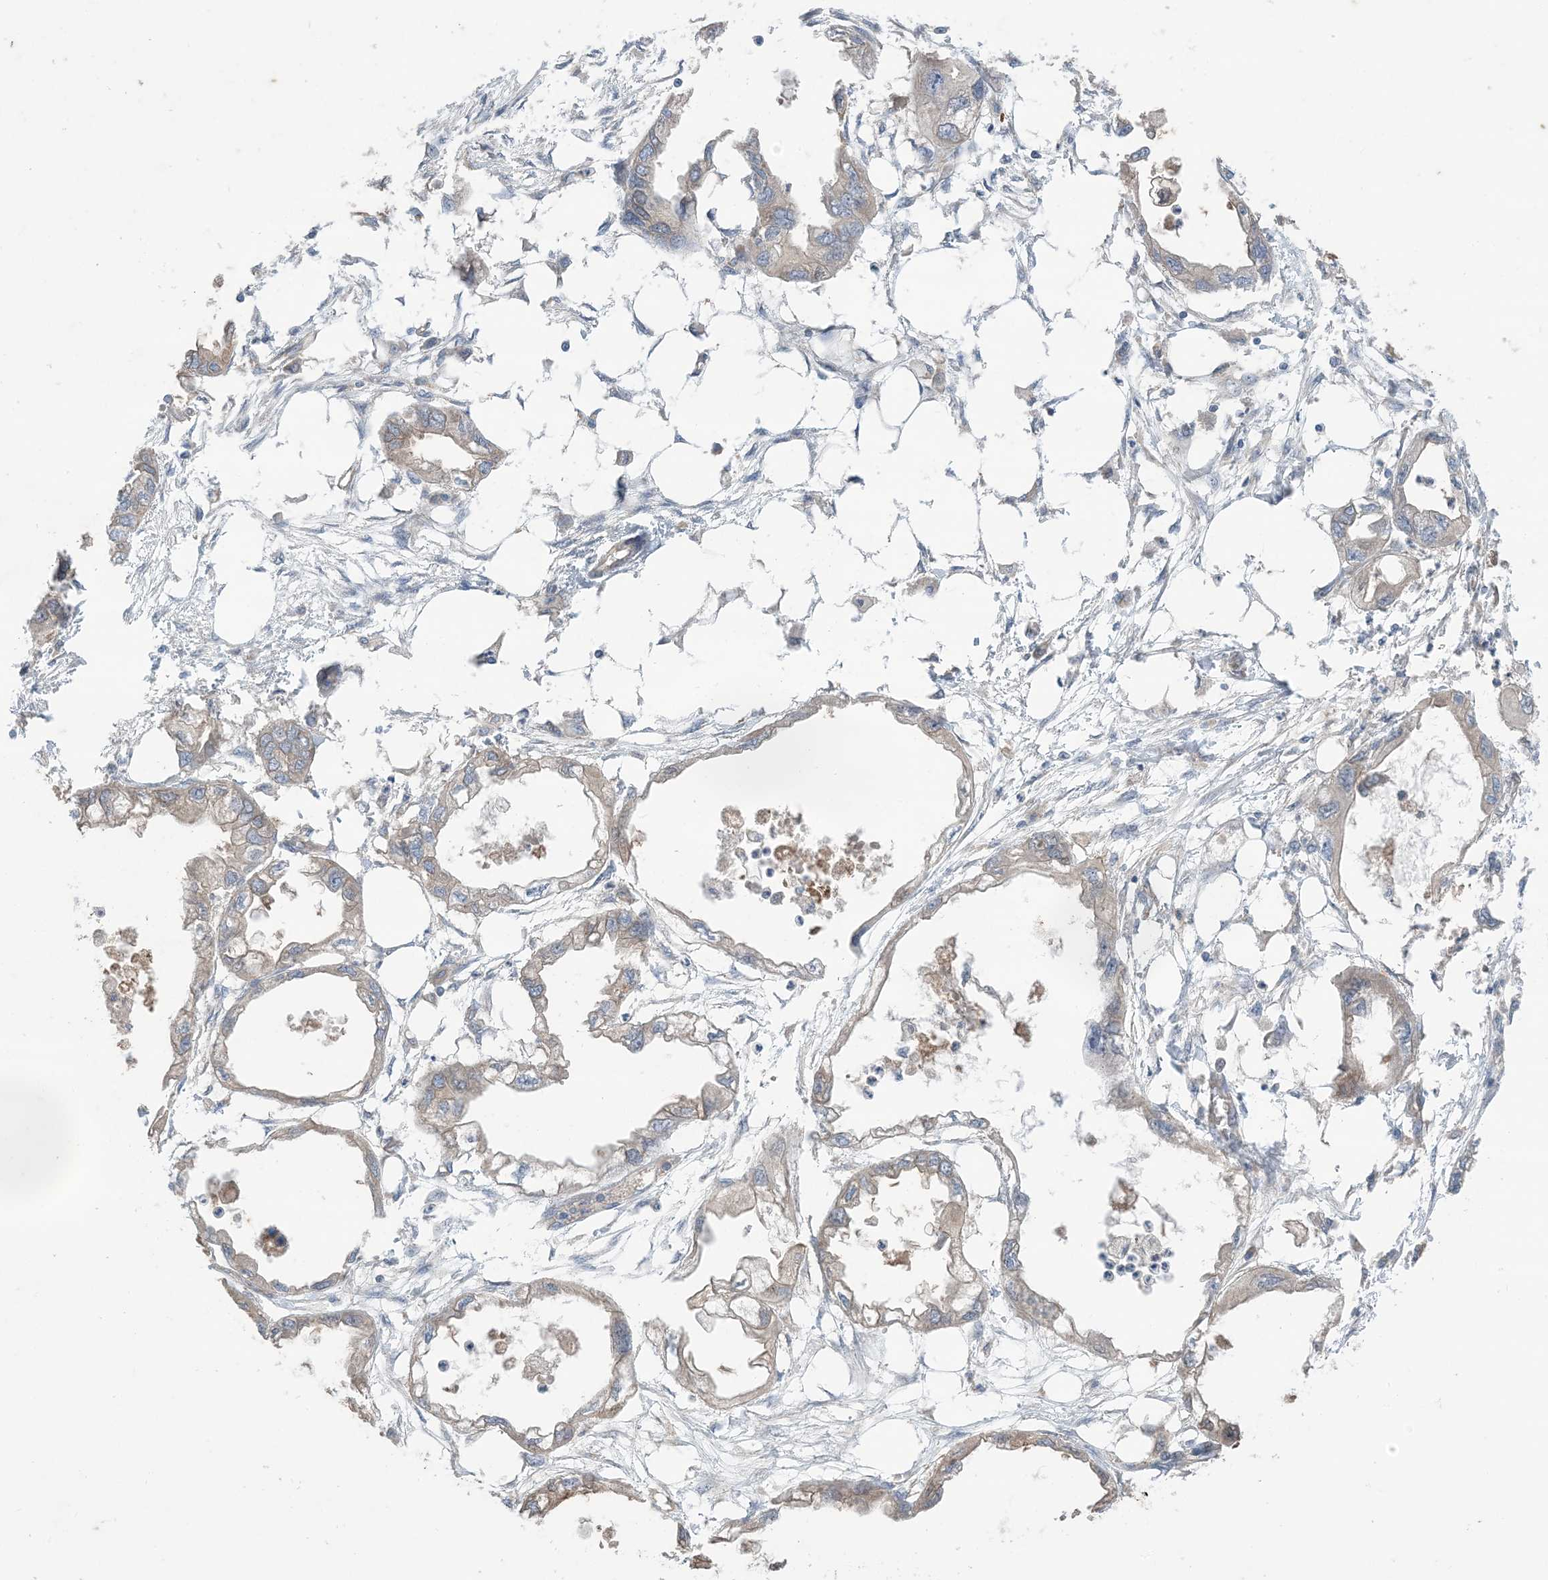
{"staining": {"intensity": "weak", "quantity": "<25%", "location": "cytoplasmic/membranous"}, "tissue": "endometrial cancer", "cell_type": "Tumor cells", "image_type": "cancer", "snomed": [{"axis": "morphology", "description": "Adenocarcinoma, NOS"}, {"axis": "morphology", "description": "Adenocarcinoma, metastatic, NOS"}, {"axis": "topography", "description": "Adipose tissue"}, {"axis": "topography", "description": "Endometrium"}], "caption": "IHC of human endometrial metastatic adenocarcinoma displays no positivity in tumor cells.", "gene": "CCNY", "patient": {"sex": "female", "age": 67}}